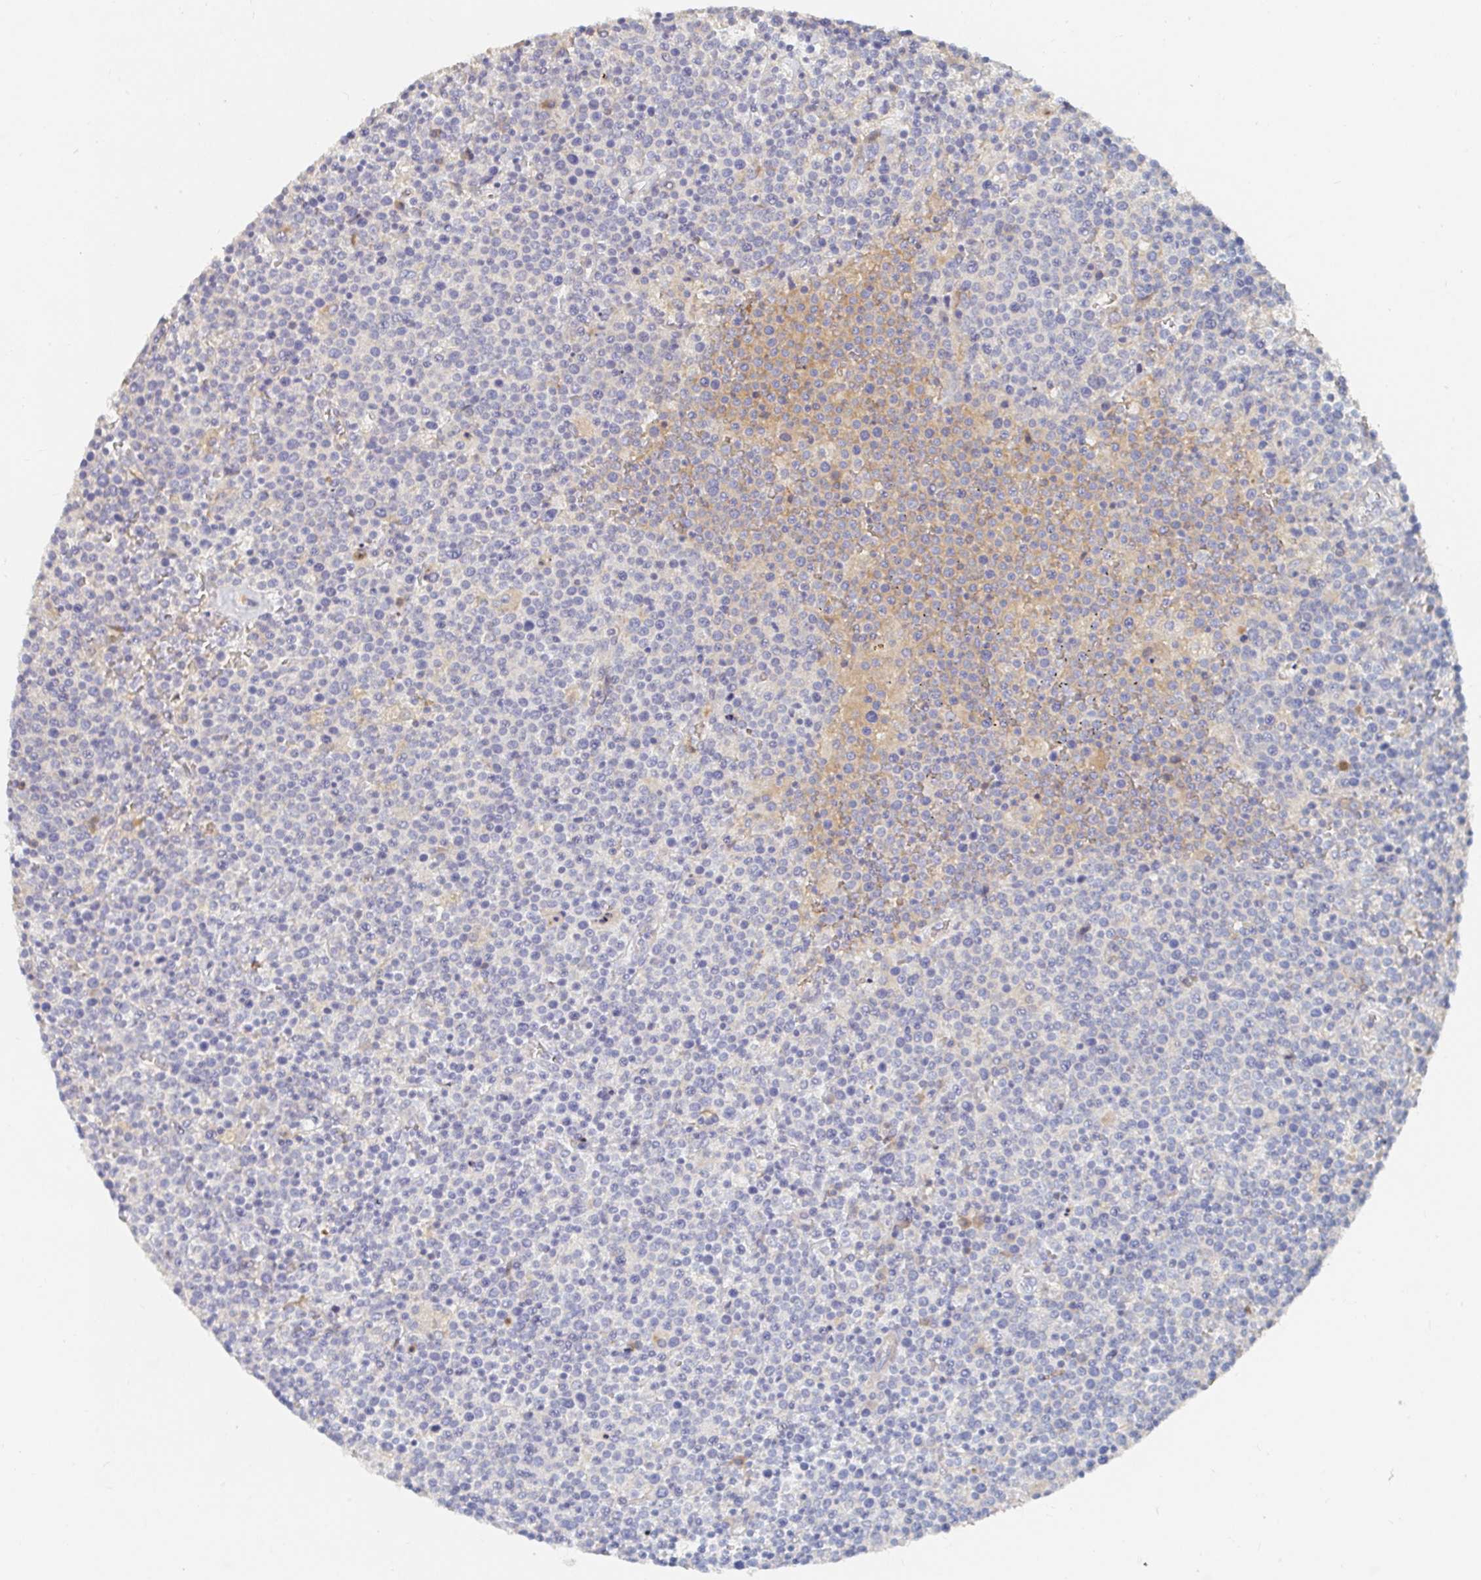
{"staining": {"intensity": "negative", "quantity": "none", "location": "none"}, "tissue": "lymphoma", "cell_type": "Tumor cells", "image_type": "cancer", "snomed": [{"axis": "morphology", "description": "Malignant lymphoma, non-Hodgkin's type, High grade"}, {"axis": "topography", "description": "Lymph node"}], "caption": "Immunohistochemical staining of human high-grade malignant lymphoma, non-Hodgkin's type exhibits no significant staining in tumor cells.", "gene": "NME9", "patient": {"sex": "male", "age": 61}}